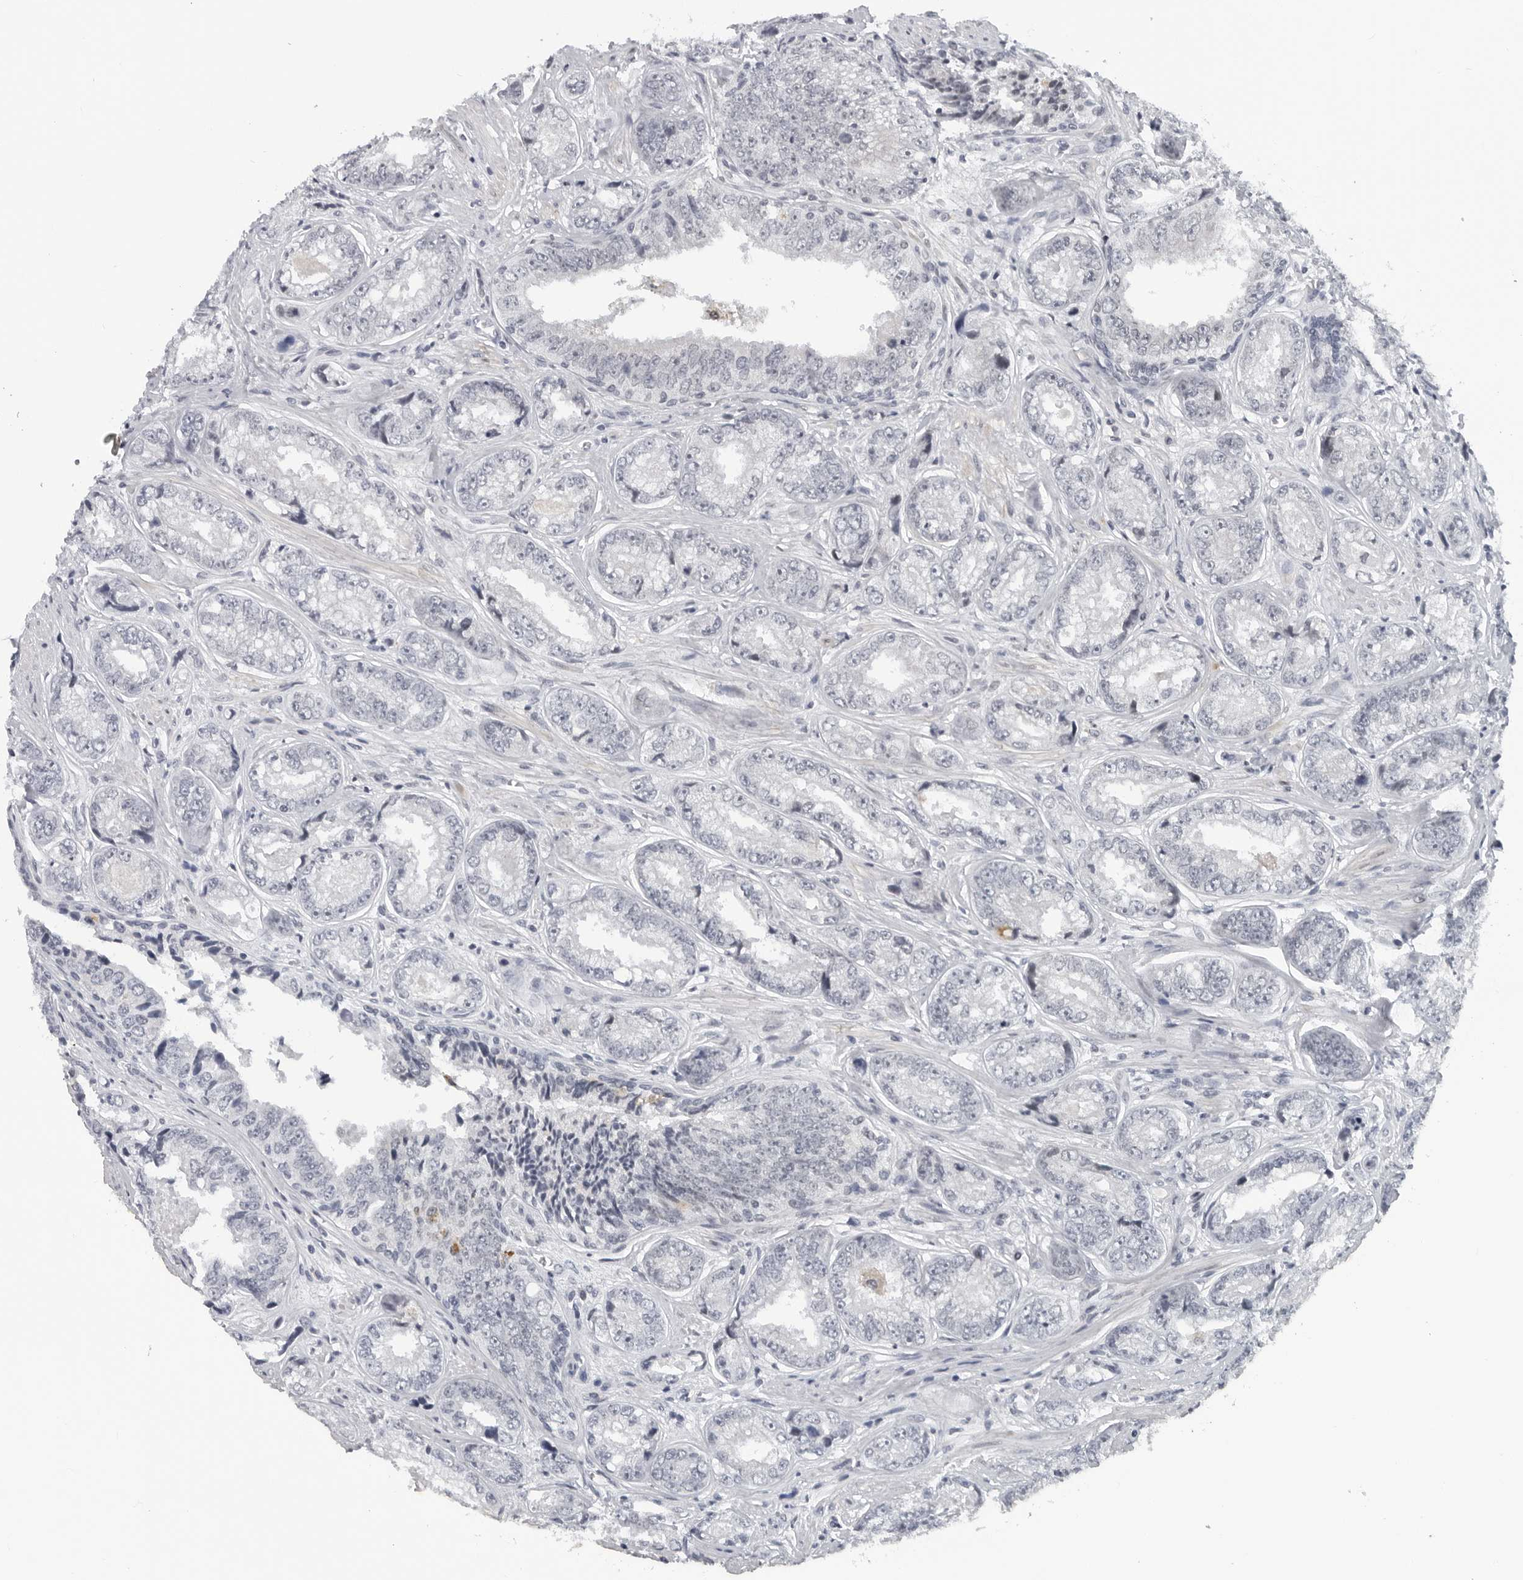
{"staining": {"intensity": "negative", "quantity": "none", "location": "none"}, "tissue": "prostate cancer", "cell_type": "Tumor cells", "image_type": "cancer", "snomed": [{"axis": "morphology", "description": "Adenocarcinoma, High grade"}, {"axis": "topography", "description": "Prostate"}], "caption": "Human prostate cancer (high-grade adenocarcinoma) stained for a protein using immunohistochemistry (IHC) displays no expression in tumor cells.", "gene": "MAF", "patient": {"sex": "male", "age": 61}}